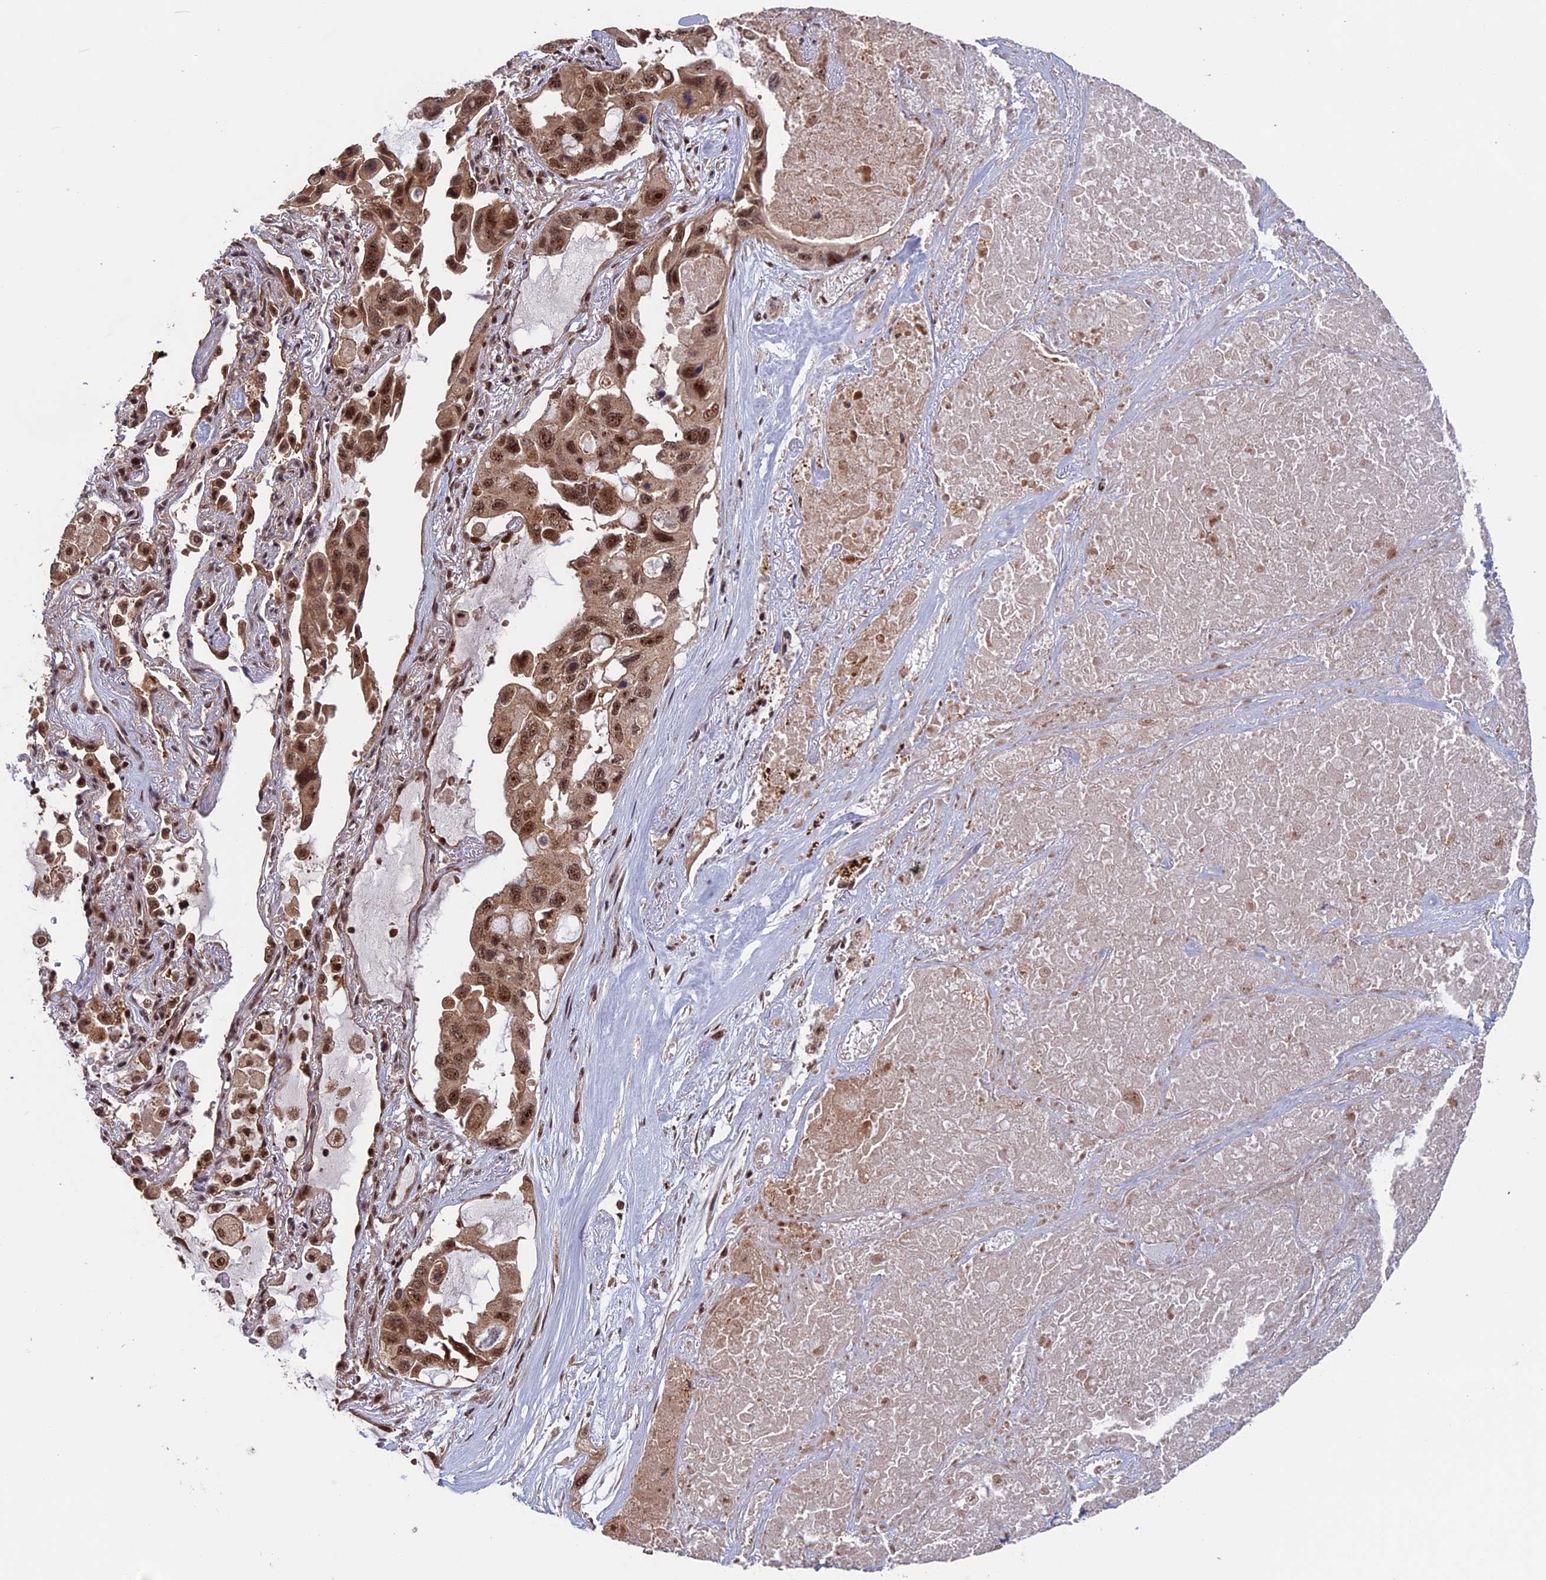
{"staining": {"intensity": "moderate", "quantity": ">75%", "location": "nuclear"}, "tissue": "lung cancer", "cell_type": "Tumor cells", "image_type": "cancer", "snomed": [{"axis": "morphology", "description": "Squamous cell carcinoma, NOS"}, {"axis": "topography", "description": "Lung"}], "caption": "Human lung cancer (squamous cell carcinoma) stained with a protein marker reveals moderate staining in tumor cells.", "gene": "CACTIN", "patient": {"sex": "female", "age": 73}}